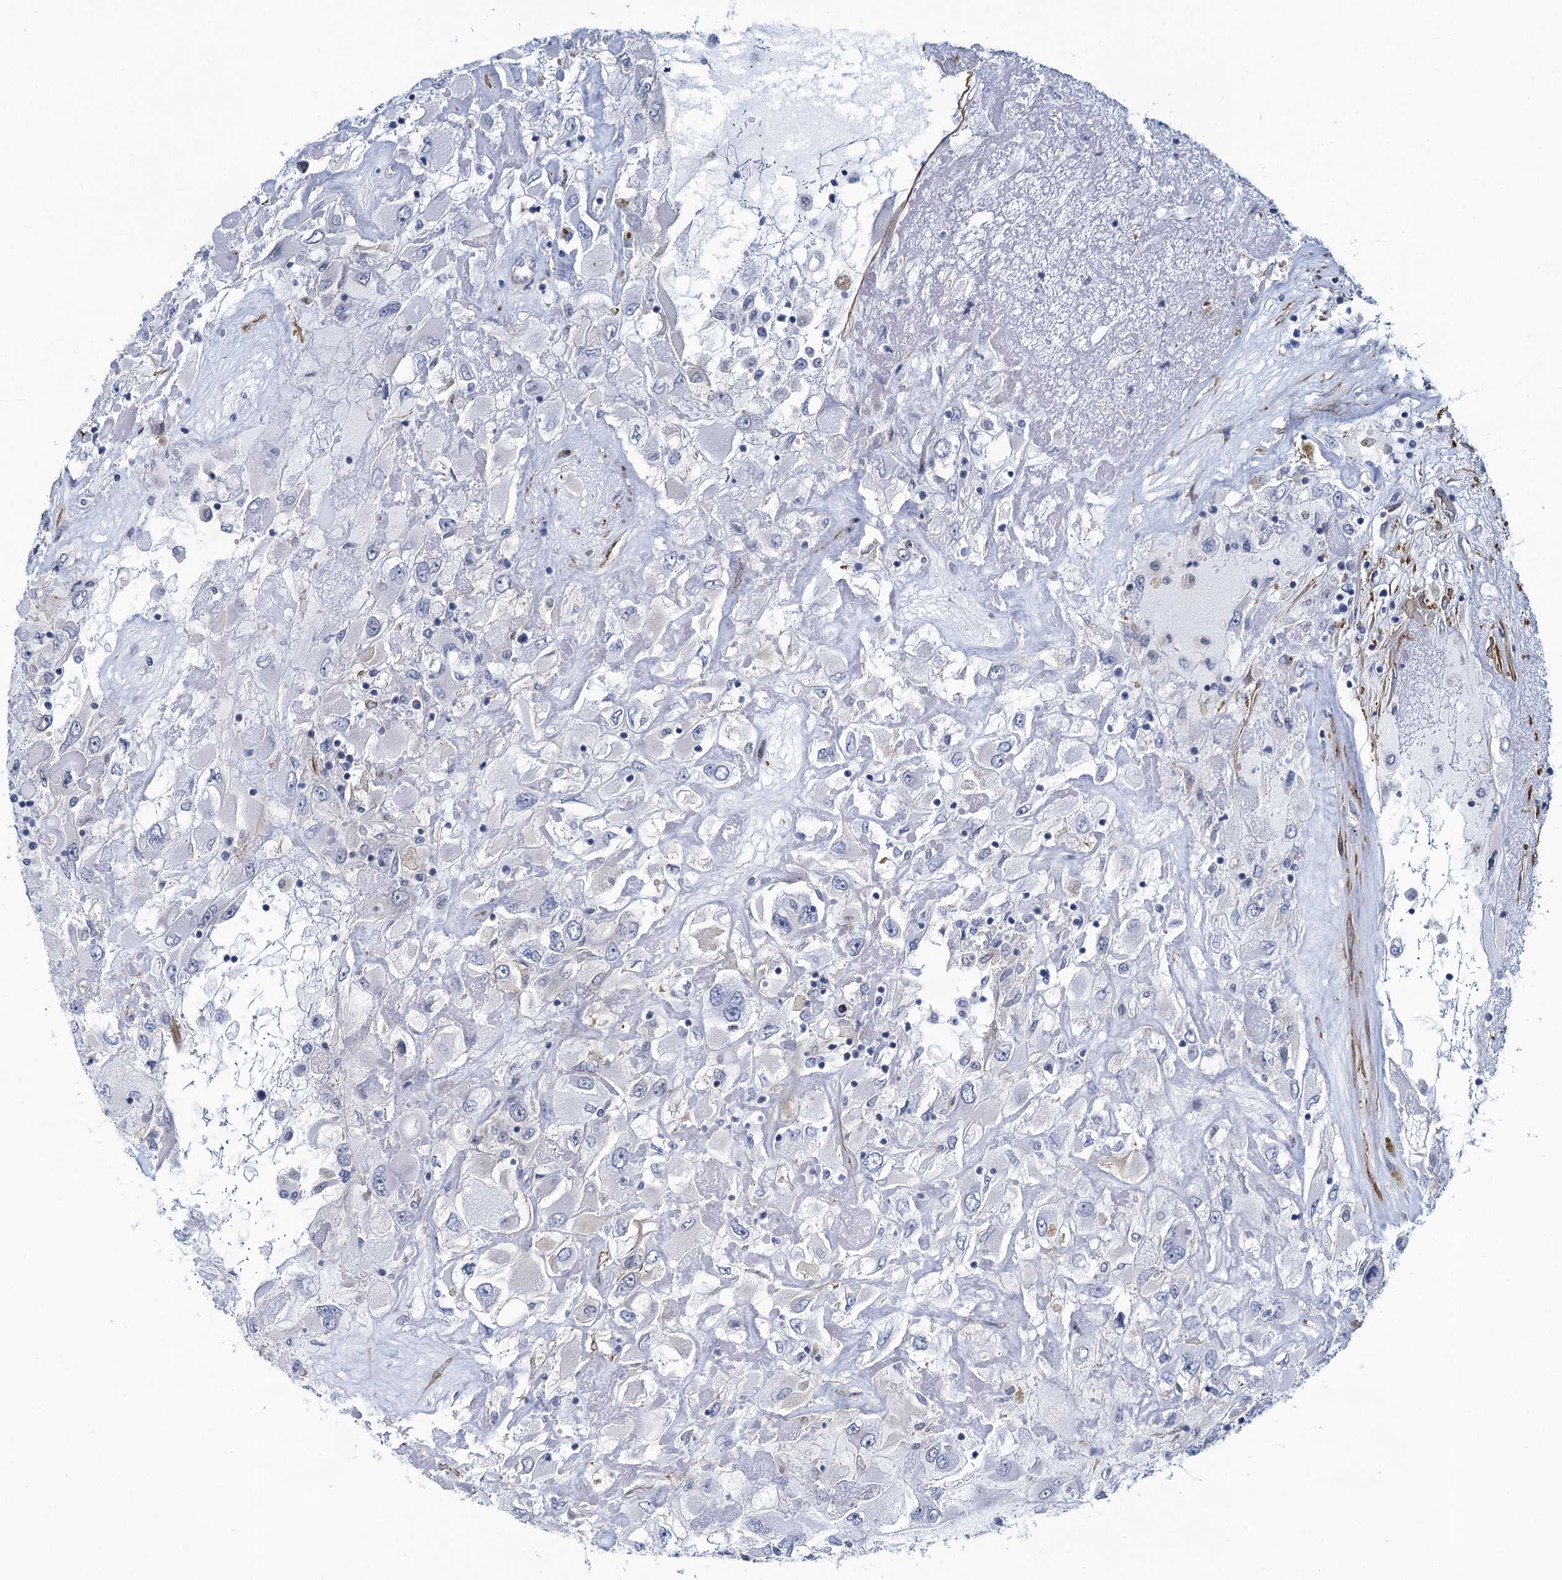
{"staining": {"intensity": "negative", "quantity": "none", "location": "none"}, "tissue": "renal cancer", "cell_type": "Tumor cells", "image_type": "cancer", "snomed": [{"axis": "morphology", "description": "Adenocarcinoma, NOS"}, {"axis": "topography", "description": "Kidney"}], "caption": "An IHC histopathology image of renal cancer (adenocarcinoma) is shown. There is no staining in tumor cells of renal cancer (adenocarcinoma). The staining was performed using DAB to visualize the protein expression in brown, while the nuclei were stained in blue with hematoxylin (Magnification: 20x).", "gene": "ALG2", "patient": {"sex": "female", "age": 52}}